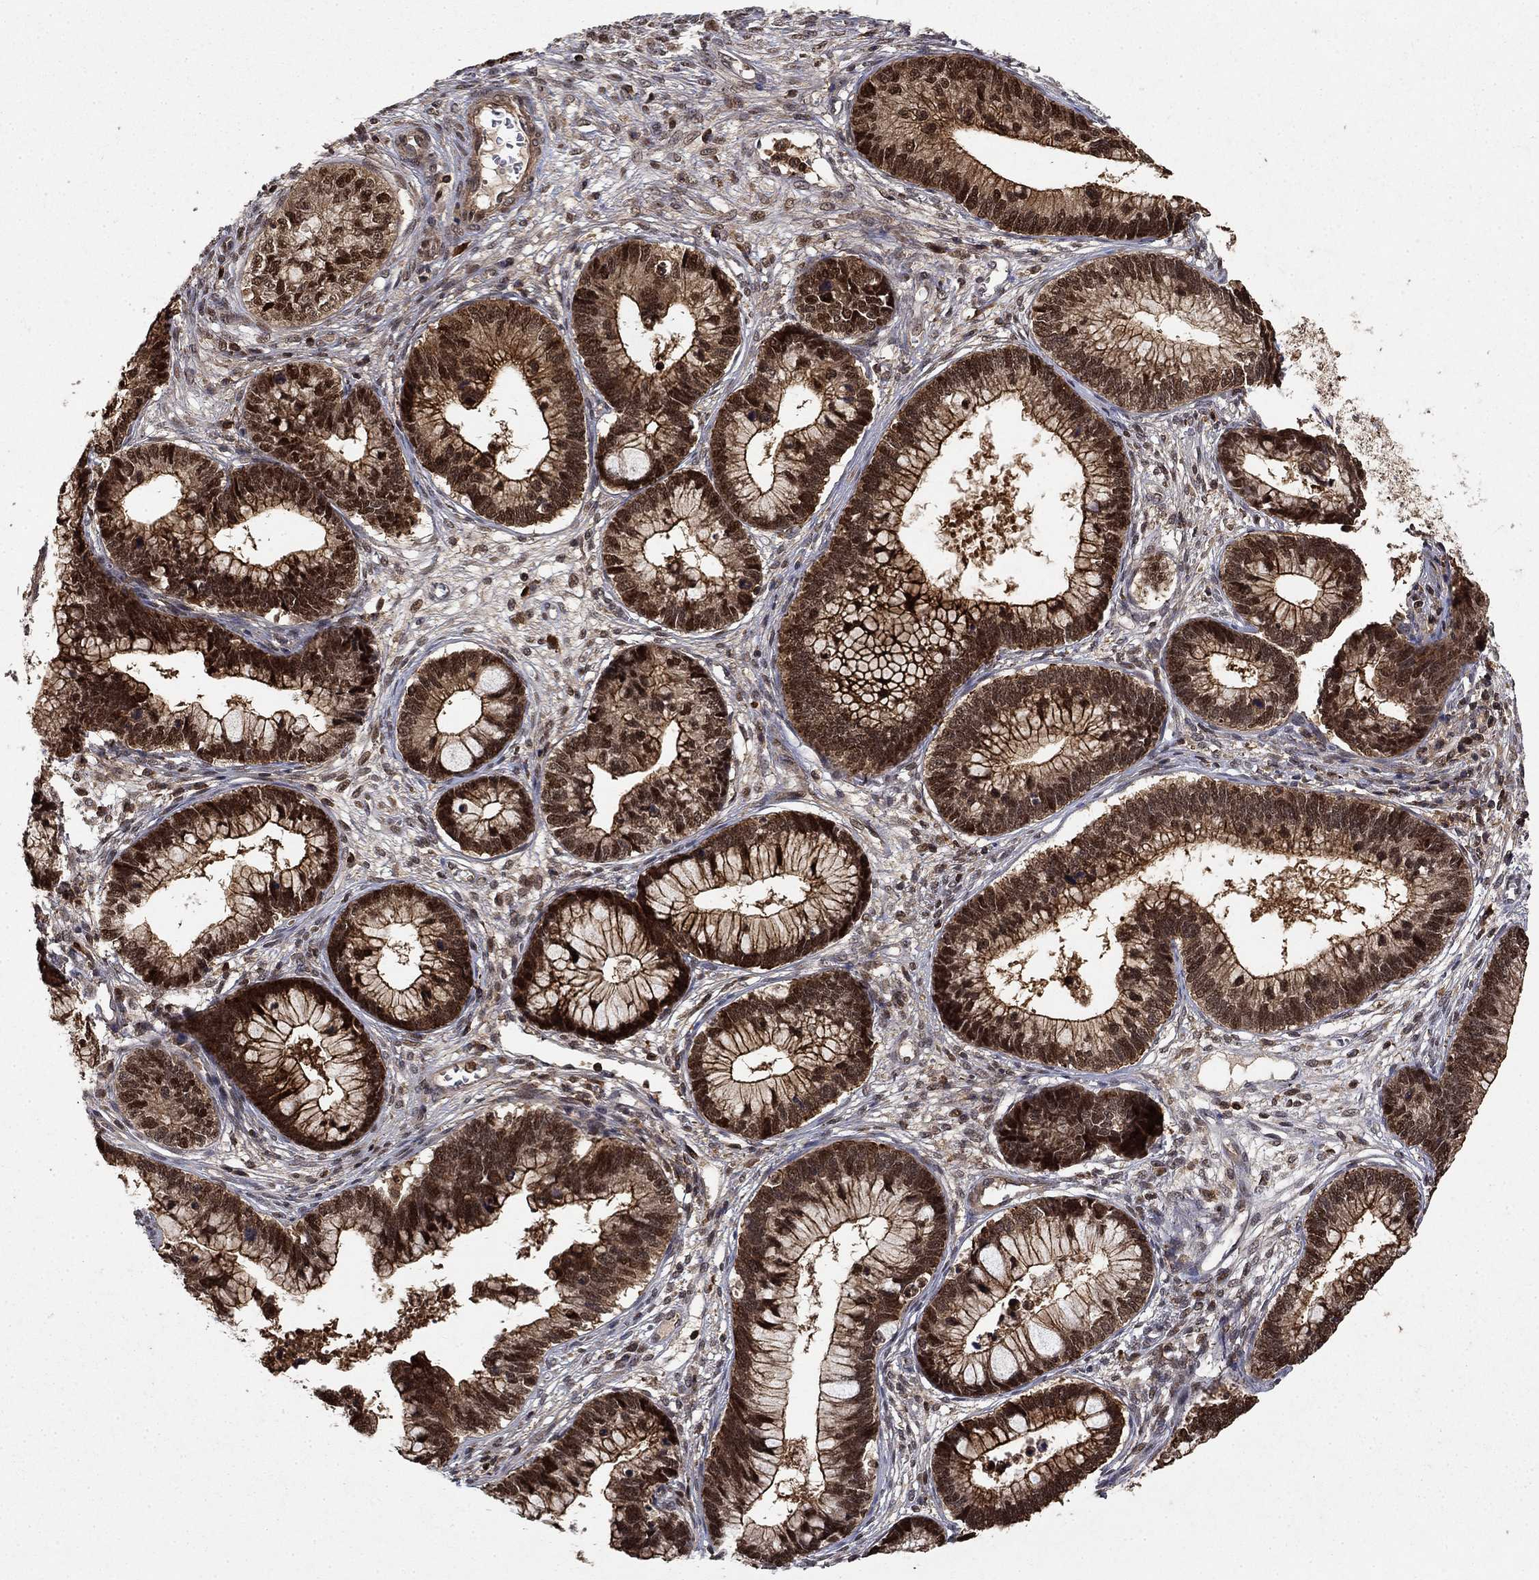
{"staining": {"intensity": "strong", "quantity": ">75%", "location": "nuclear"}, "tissue": "cervical cancer", "cell_type": "Tumor cells", "image_type": "cancer", "snomed": [{"axis": "morphology", "description": "Adenocarcinoma, NOS"}, {"axis": "topography", "description": "Cervix"}], "caption": "Protein expression analysis of human cervical adenocarcinoma reveals strong nuclear staining in about >75% of tumor cells.", "gene": "CCDC66", "patient": {"sex": "female", "age": 44}}